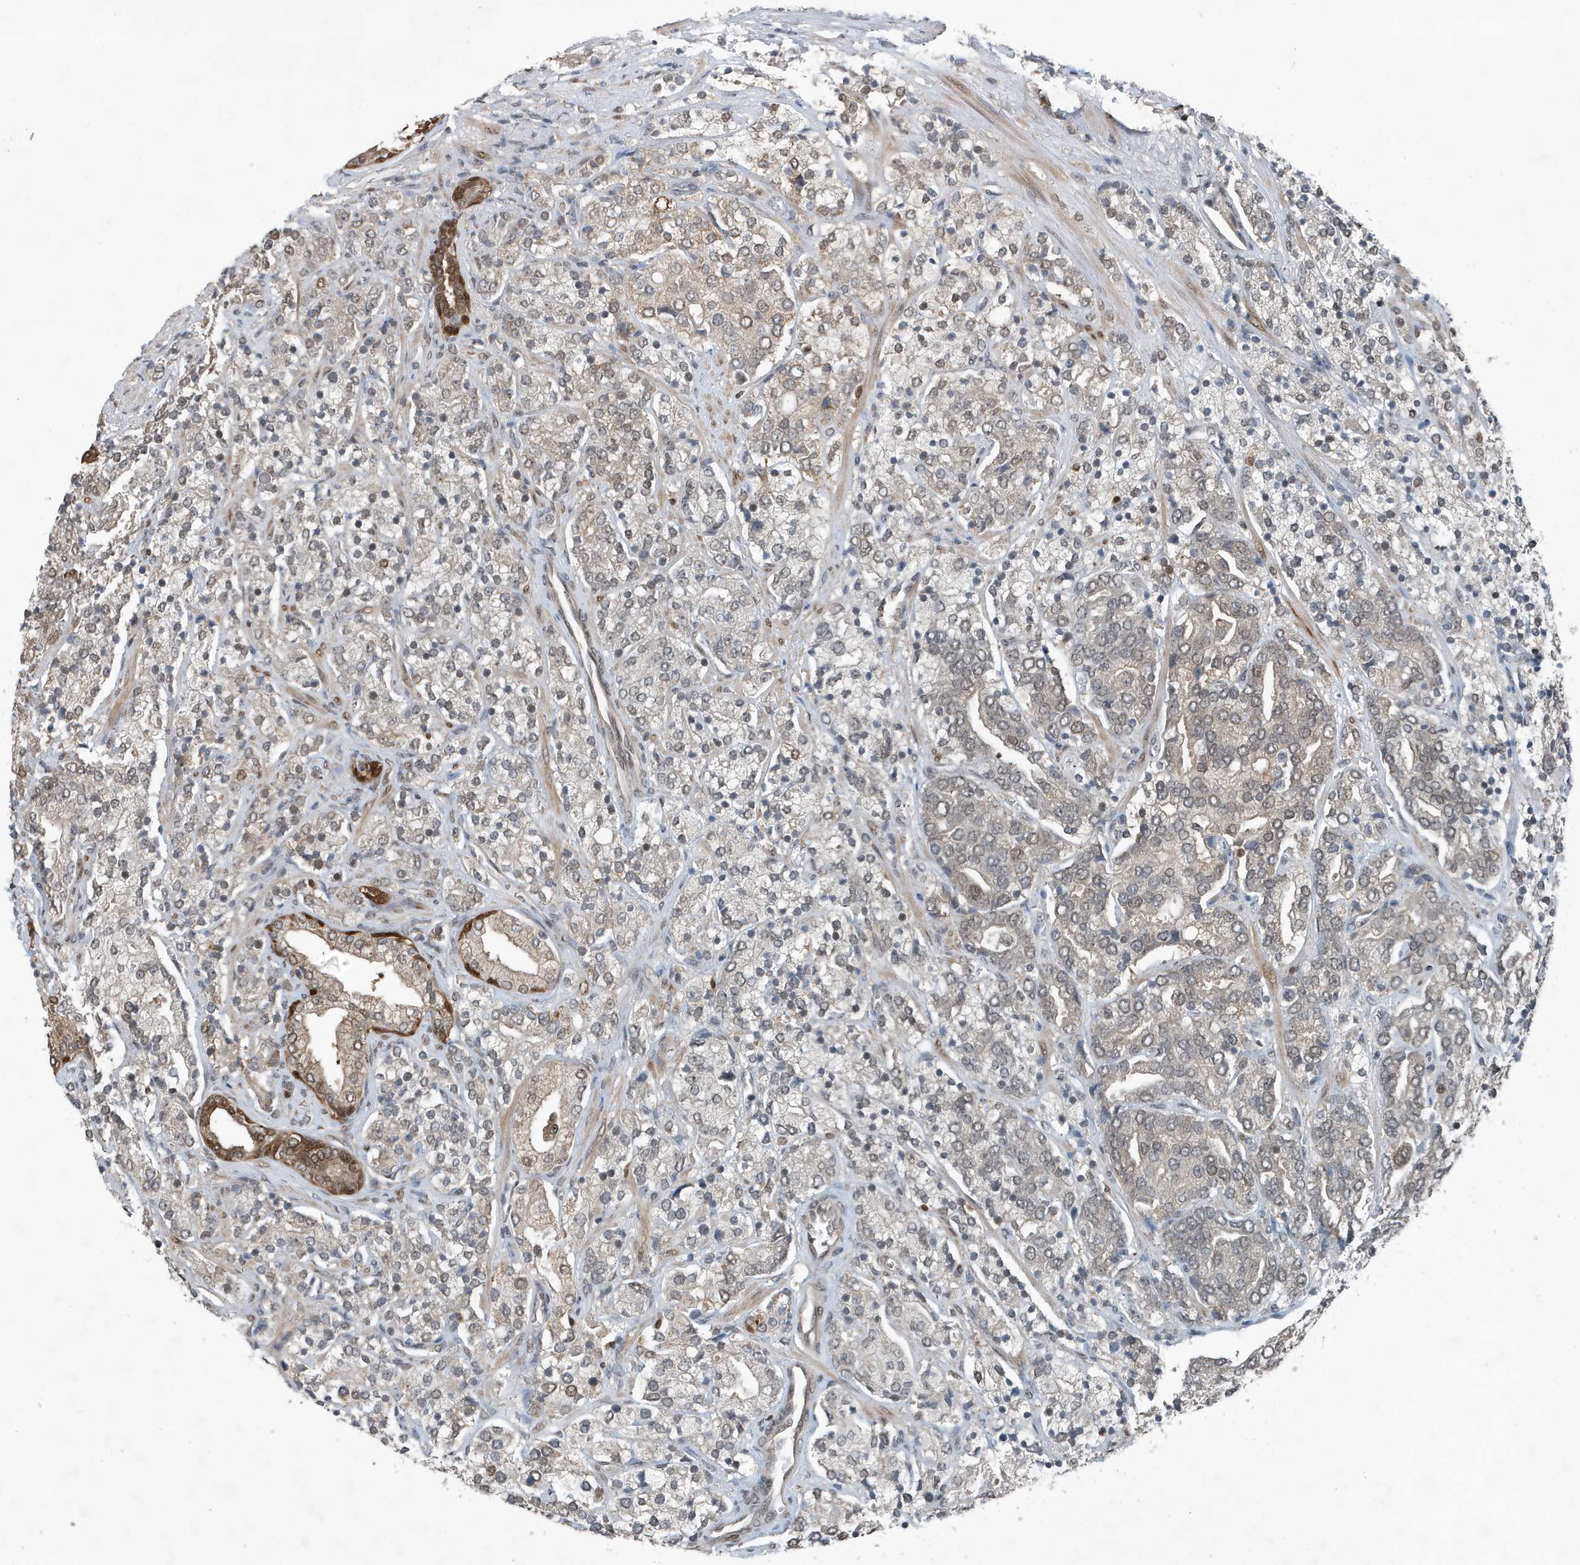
{"staining": {"intensity": "weak", "quantity": ">75%", "location": "cytoplasmic/membranous,nuclear"}, "tissue": "prostate cancer", "cell_type": "Tumor cells", "image_type": "cancer", "snomed": [{"axis": "morphology", "description": "Adenocarcinoma, High grade"}, {"axis": "topography", "description": "Prostate"}], "caption": "Immunohistochemical staining of human prostate adenocarcinoma (high-grade) reveals low levels of weak cytoplasmic/membranous and nuclear expression in approximately >75% of tumor cells.", "gene": "HSPA1A", "patient": {"sex": "male", "age": 71}}